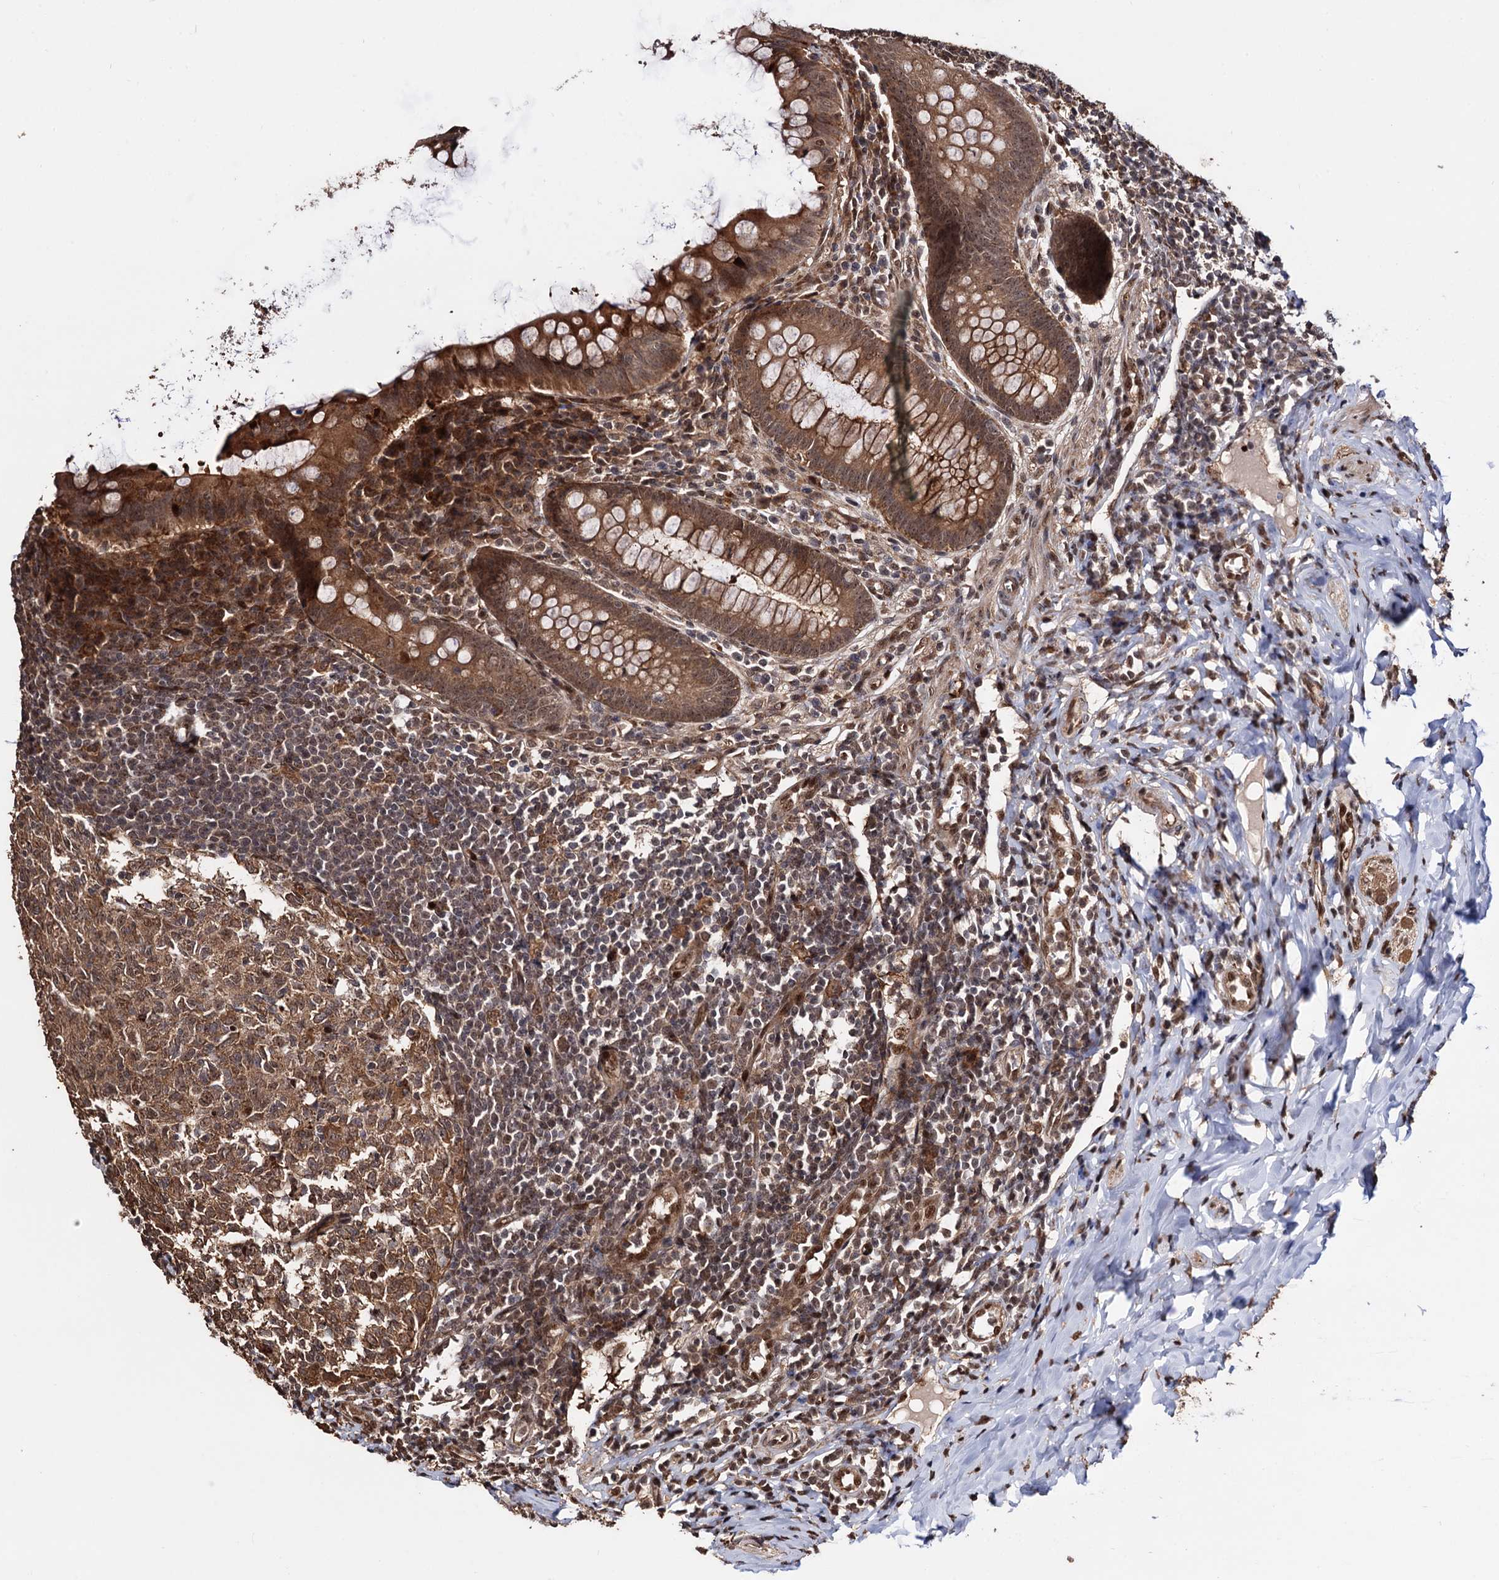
{"staining": {"intensity": "moderate", "quantity": ">75%", "location": "cytoplasmic/membranous,nuclear"}, "tissue": "appendix", "cell_type": "Glandular cells", "image_type": "normal", "snomed": [{"axis": "morphology", "description": "Normal tissue, NOS"}, {"axis": "topography", "description": "Appendix"}], "caption": "A histopathology image showing moderate cytoplasmic/membranous,nuclear positivity in about >75% of glandular cells in normal appendix, as visualized by brown immunohistochemical staining.", "gene": "PIGB", "patient": {"sex": "female", "age": 33}}